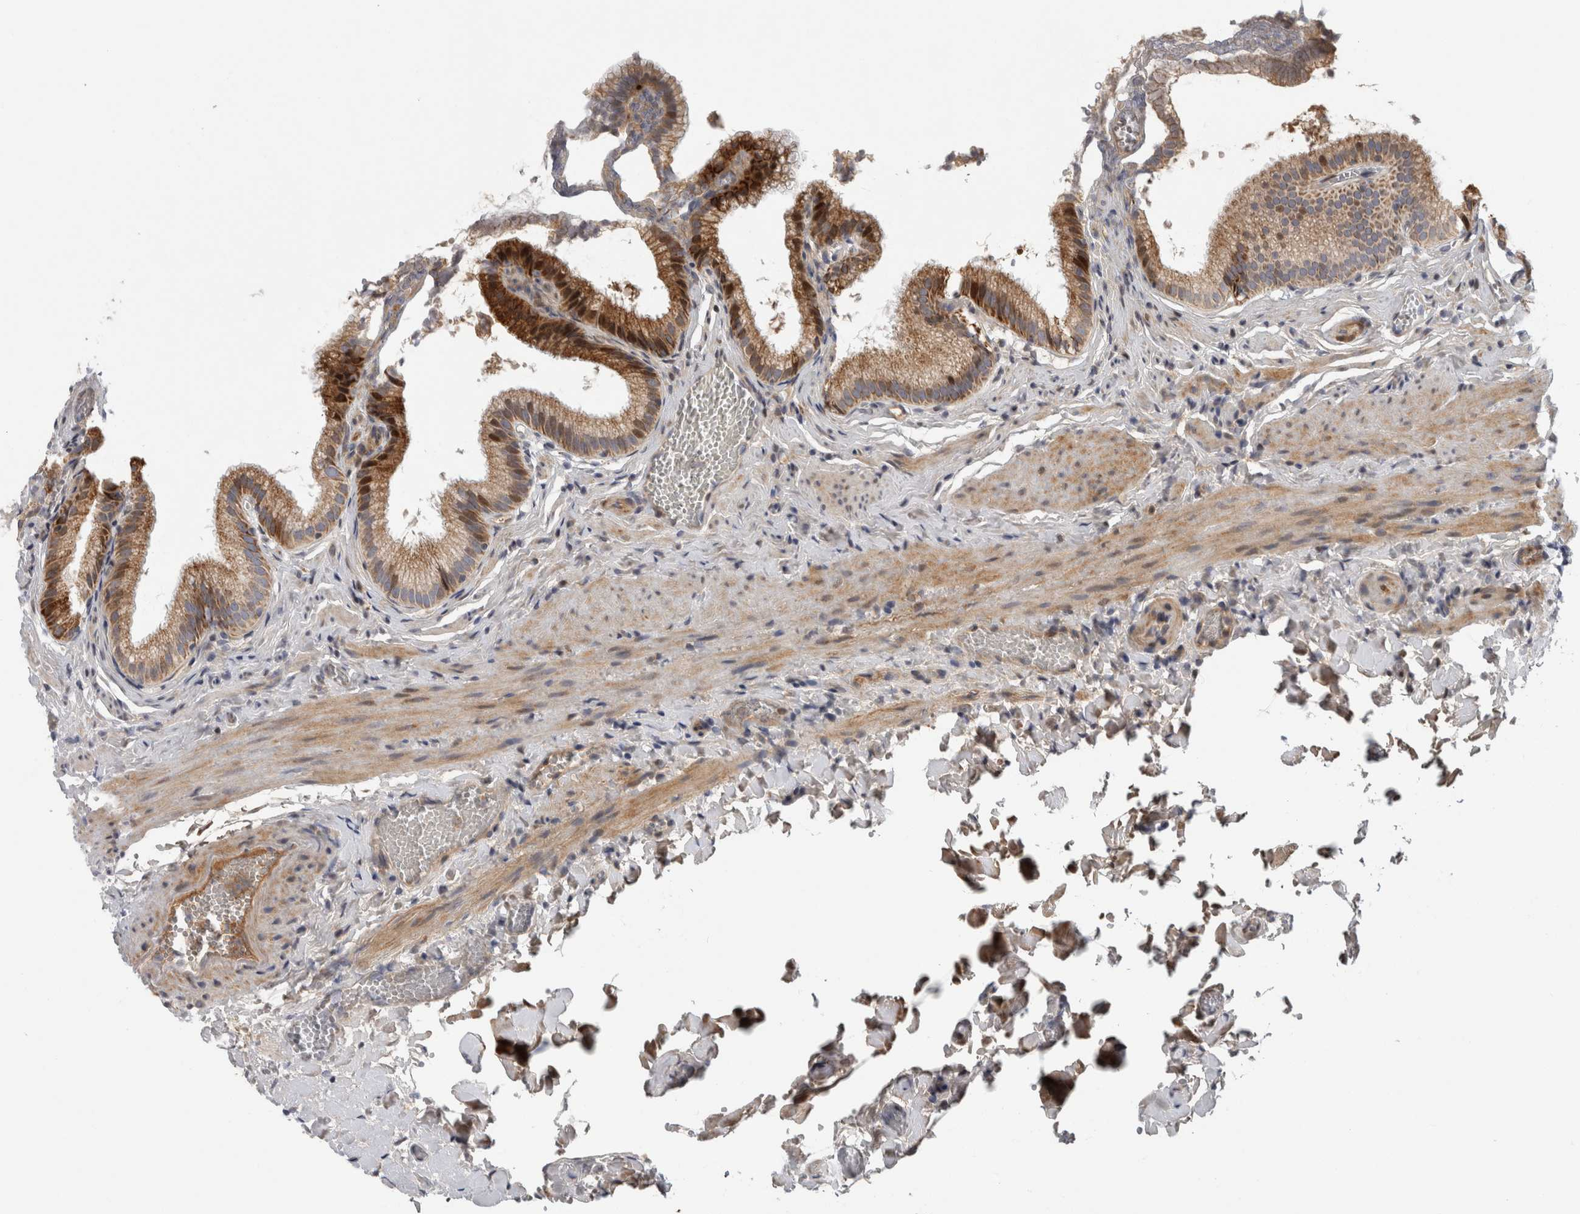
{"staining": {"intensity": "strong", "quantity": "25%-75%", "location": "cytoplasmic/membranous"}, "tissue": "gallbladder", "cell_type": "Glandular cells", "image_type": "normal", "snomed": [{"axis": "morphology", "description": "Normal tissue, NOS"}, {"axis": "topography", "description": "Gallbladder"}], "caption": "Immunohistochemistry staining of normal gallbladder, which shows high levels of strong cytoplasmic/membranous expression in approximately 25%-75% of glandular cells indicating strong cytoplasmic/membranous protein staining. The staining was performed using DAB (brown) for protein detection and nuclei were counterstained in hematoxylin (blue).", "gene": "RBM48", "patient": {"sex": "male", "age": 38}}